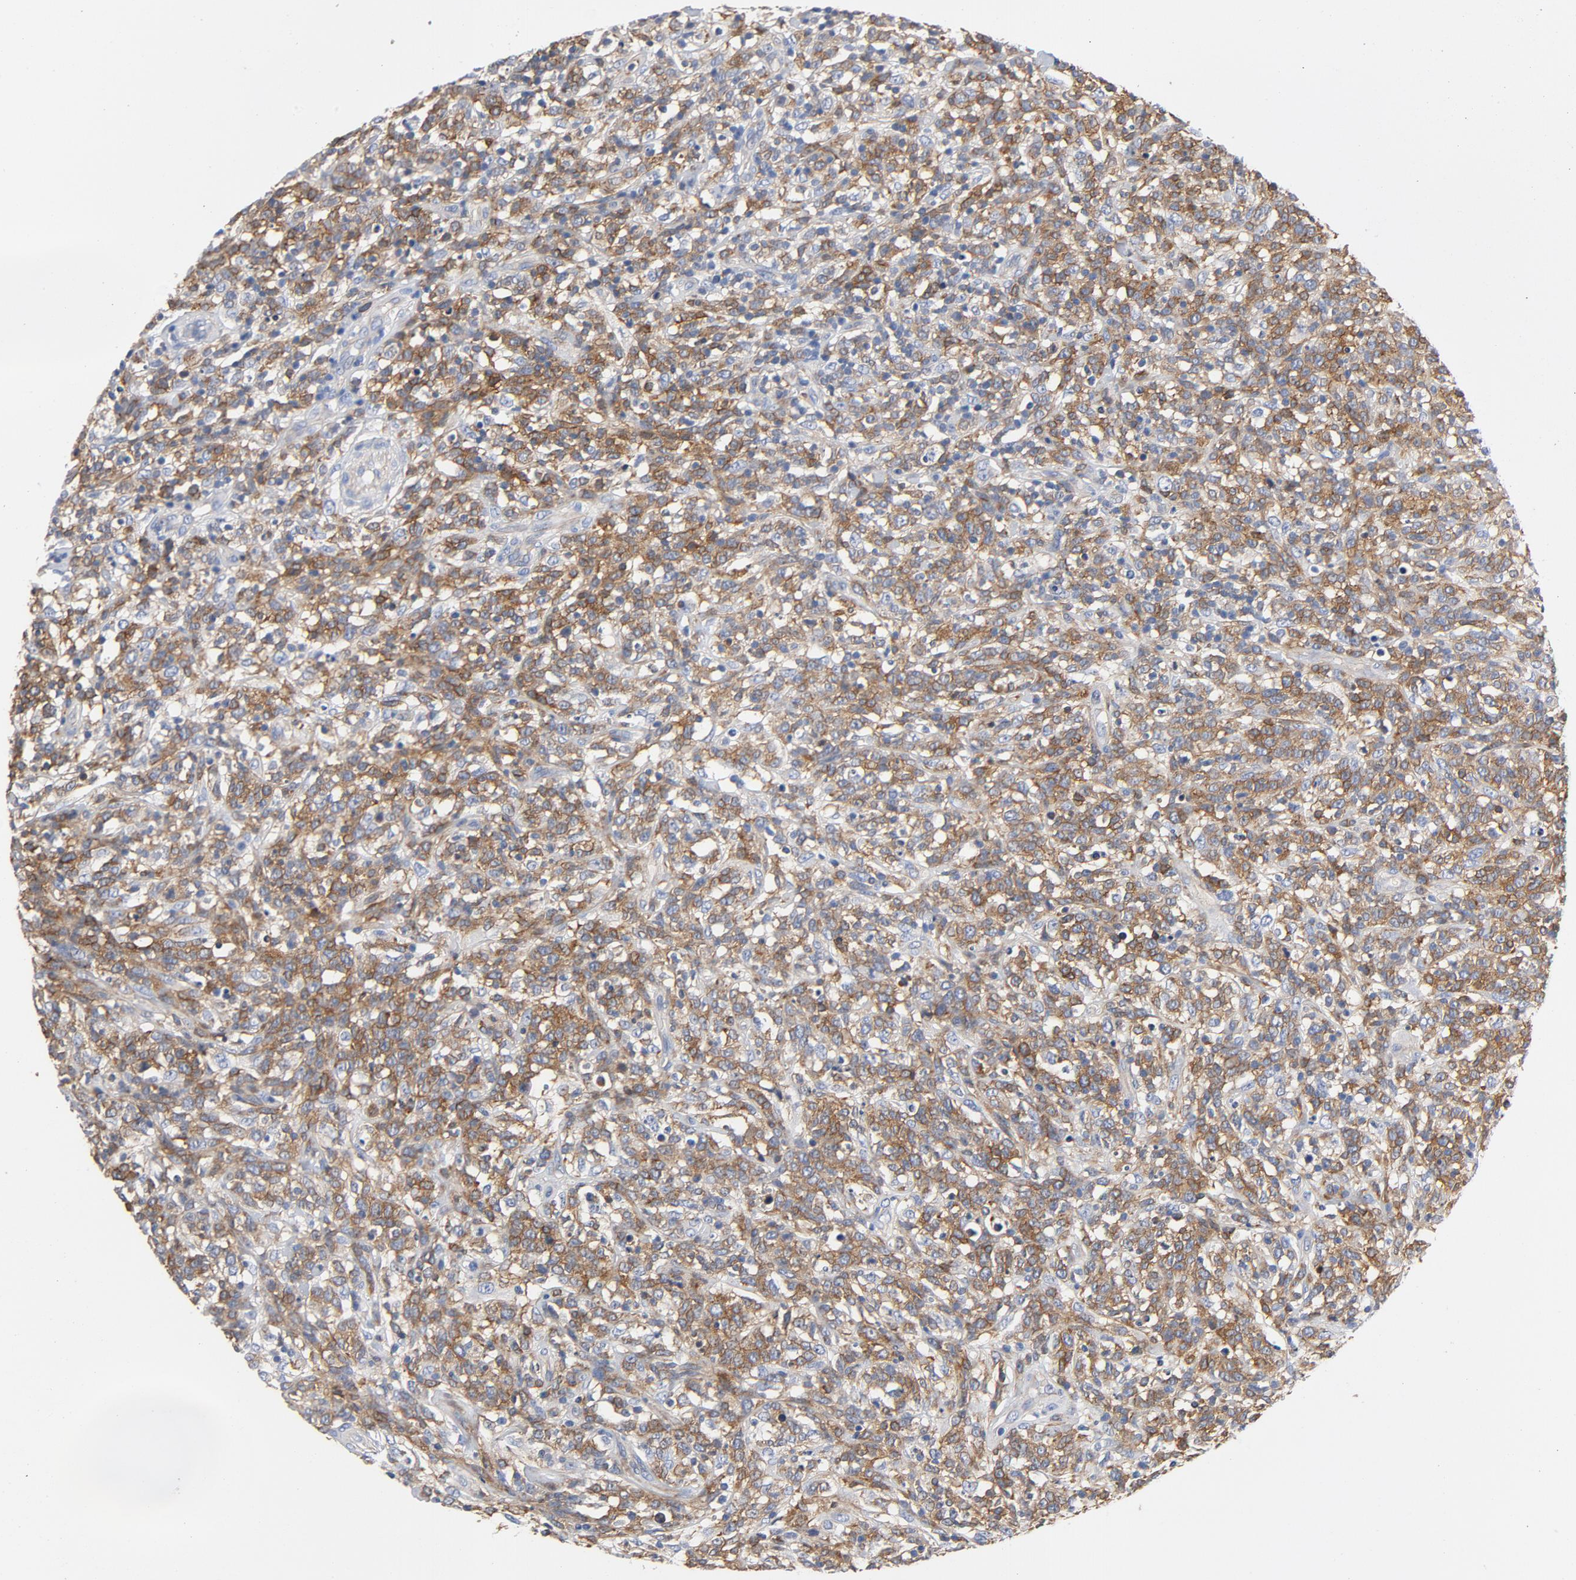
{"staining": {"intensity": "moderate", "quantity": ">75%", "location": "cytoplasmic/membranous"}, "tissue": "lymphoma", "cell_type": "Tumor cells", "image_type": "cancer", "snomed": [{"axis": "morphology", "description": "Malignant lymphoma, non-Hodgkin's type, High grade"}, {"axis": "topography", "description": "Lymph node"}], "caption": "Protein expression analysis of high-grade malignant lymphoma, non-Hodgkin's type shows moderate cytoplasmic/membranous staining in about >75% of tumor cells. The staining was performed using DAB to visualize the protein expression in brown, while the nuclei were stained in blue with hematoxylin (Magnification: 20x).", "gene": "SRC", "patient": {"sex": "female", "age": 73}}